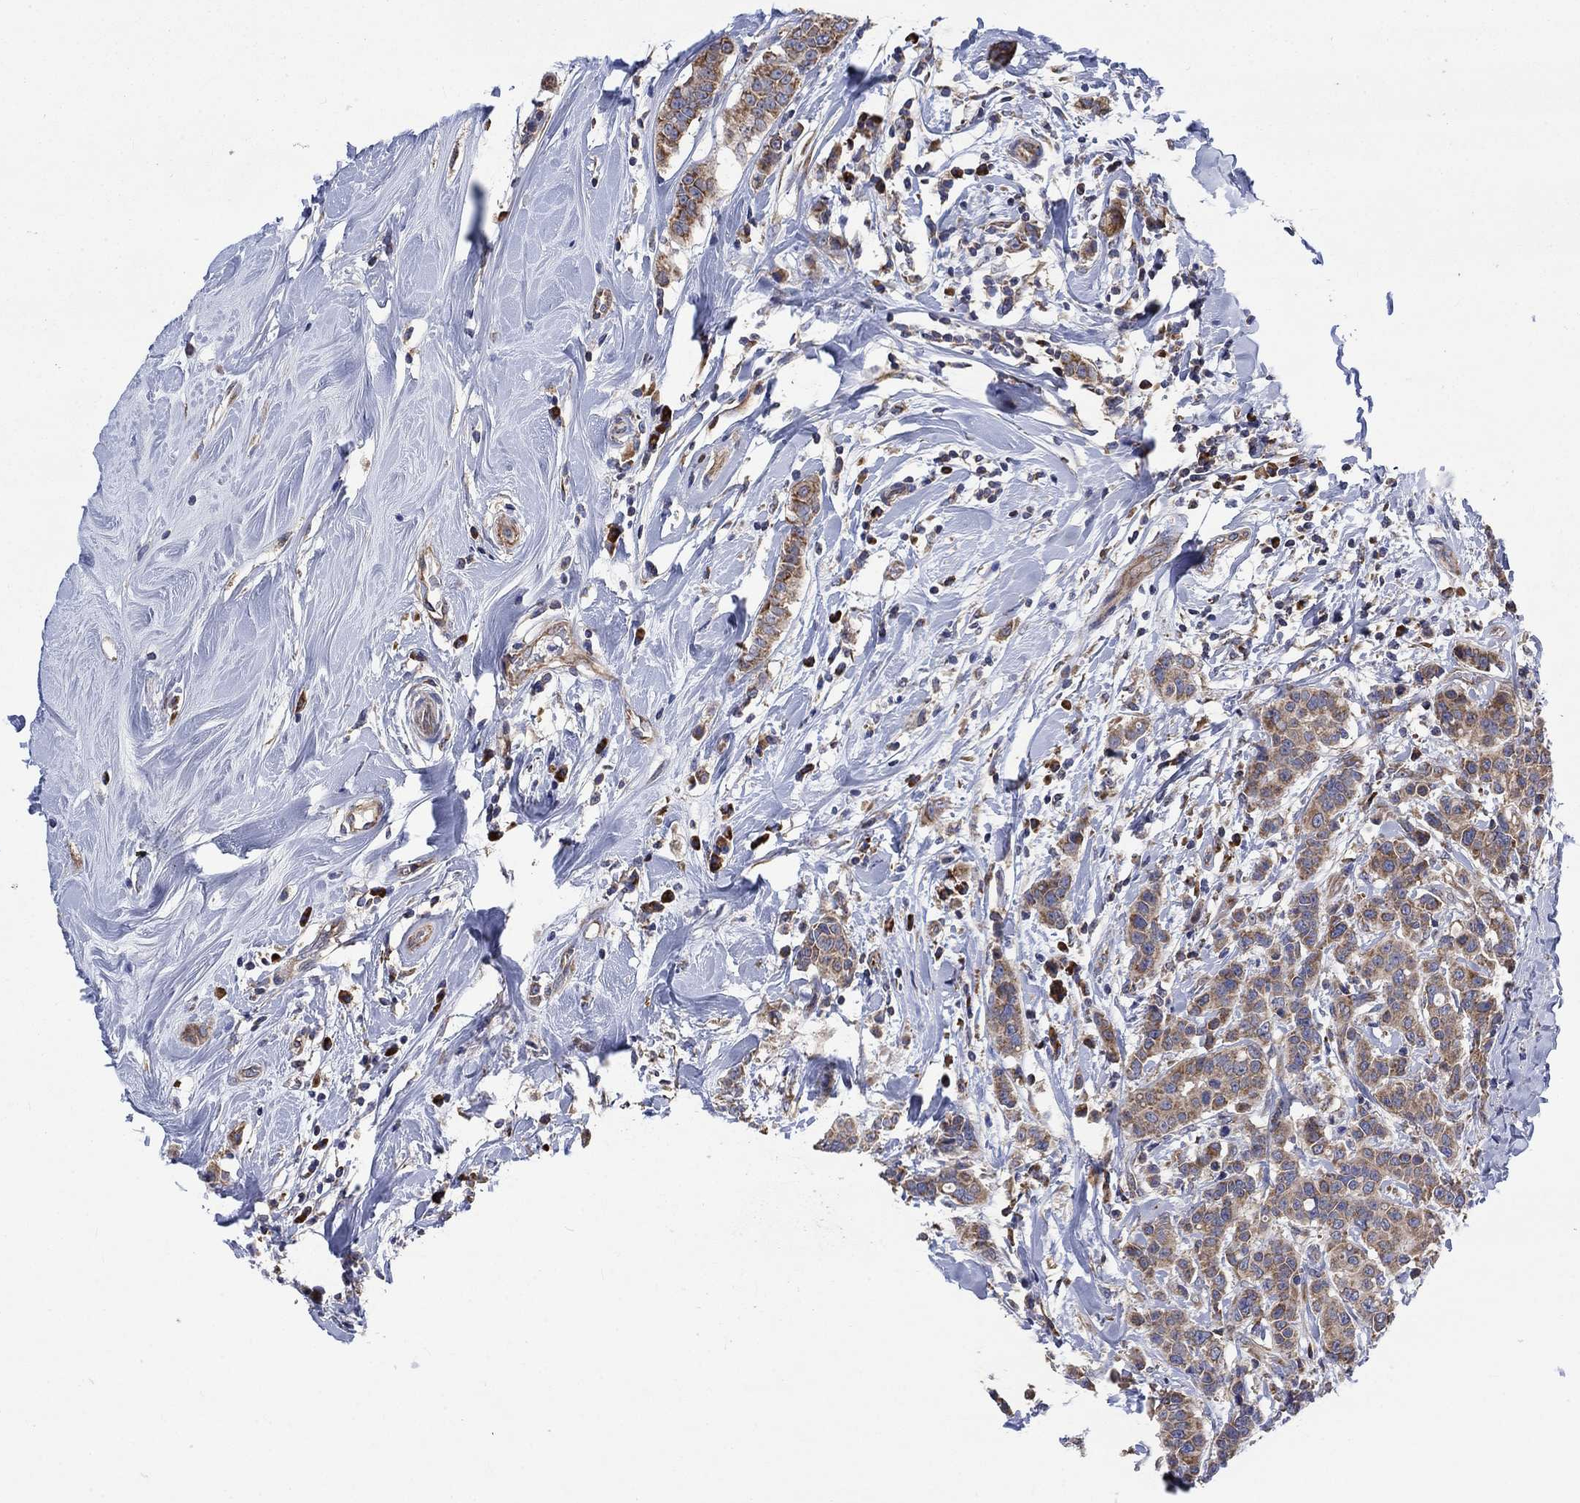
{"staining": {"intensity": "moderate", "quantity": "25%-75%", "location": "cytoplasmic/membranous"}, "tissue": "breast cancer", "cell_type": "Tumor cells", "image_type": "cancer", "snomed": [{"axis": "morphology", "description": "Duct carcinoma"}, {"axis": "topography", "description": "Breast"}], "caption": "DAB (3,3'-diaminobenzidine) immunohistochemical staining of human intraductal carcinoma (breast) displays moderate cytoplasmic/membranous protein positivity in approximately 25%-75% of tumor cells.", "gene": "RPLP0", "patient": {"sex": "female", "age": 27}}